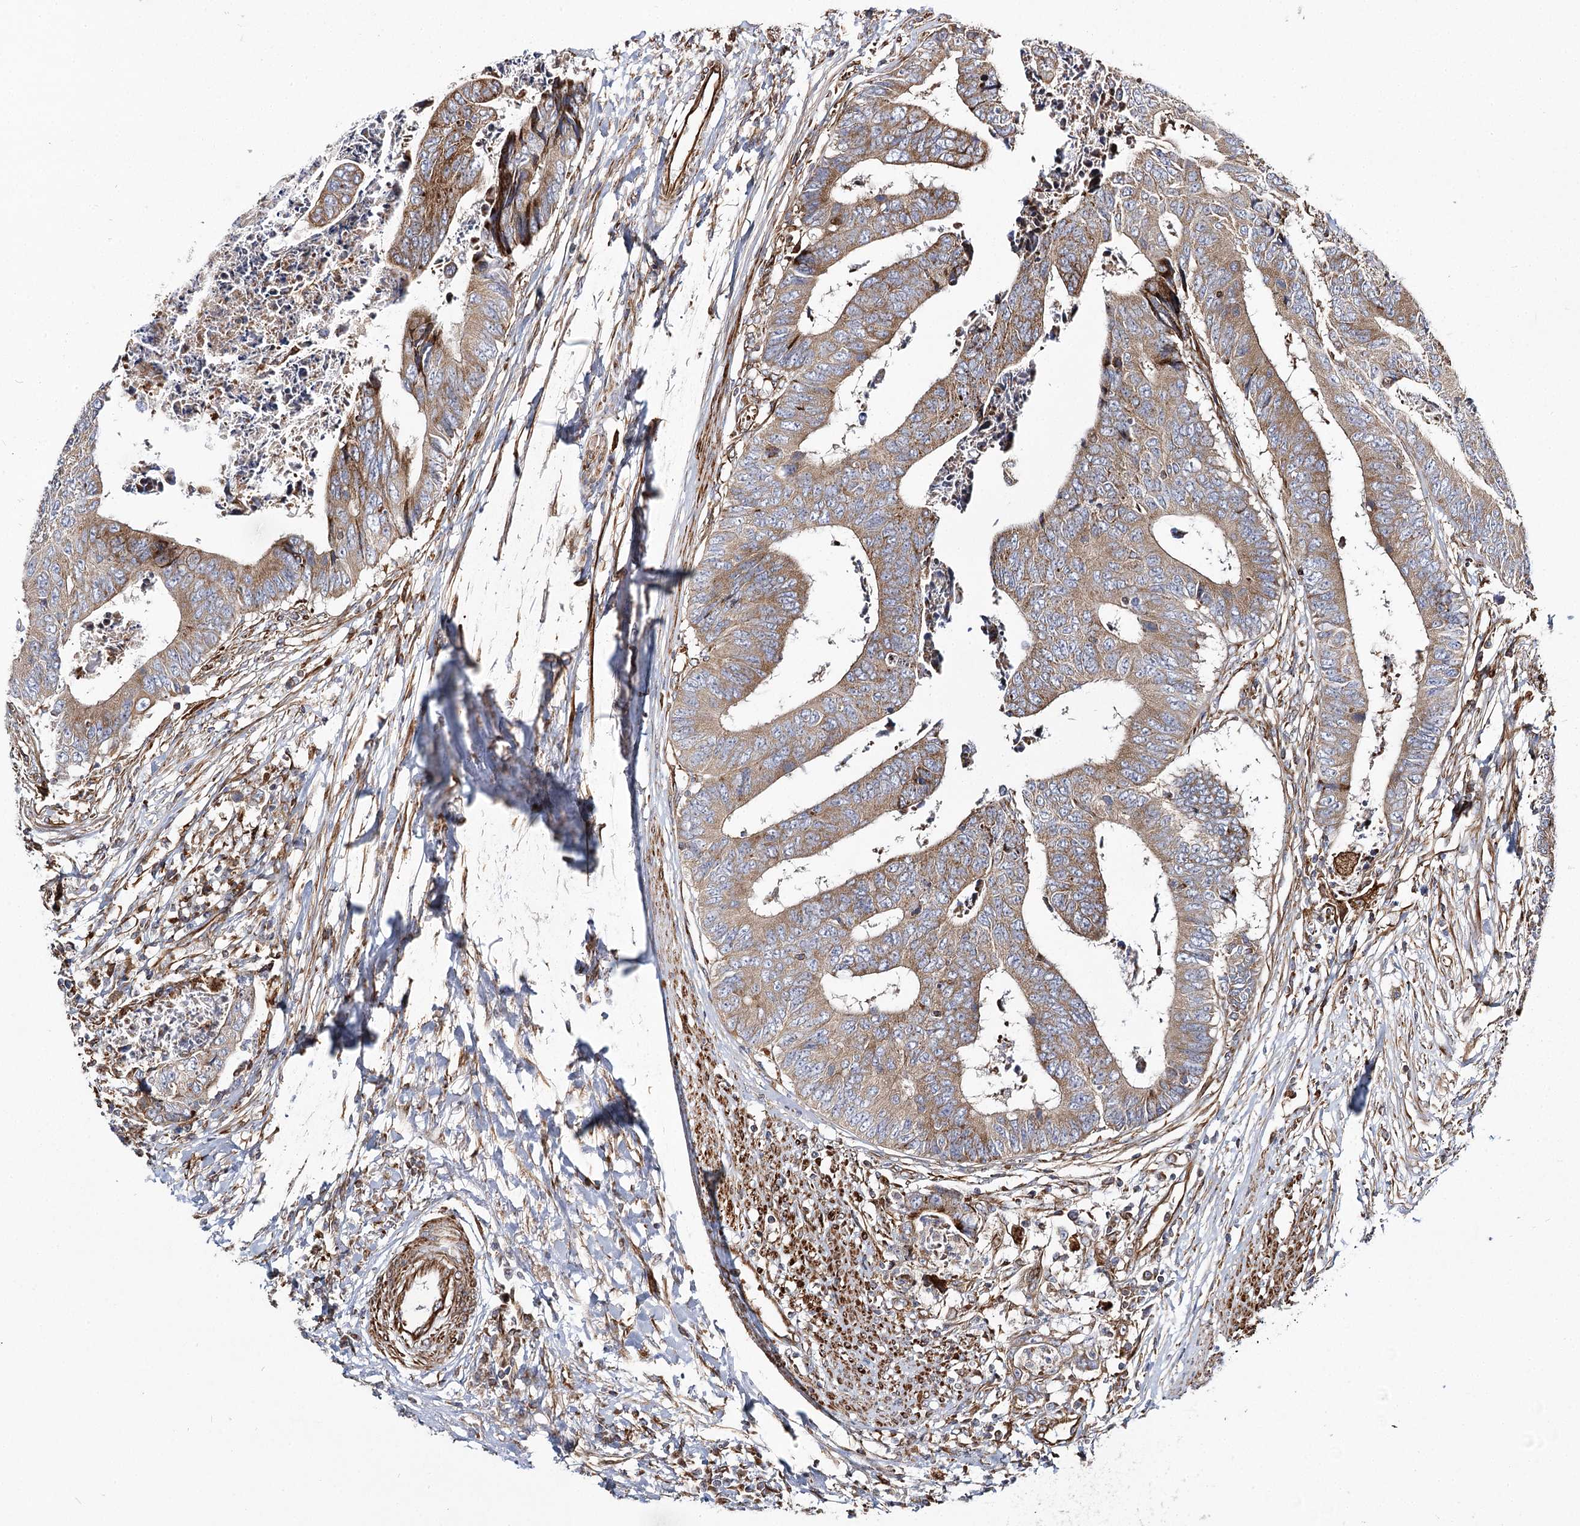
{"staining": {"intensity": "moderate", "quantity": ">75%", "location": "cytoplasmic/membranous"}, "tissue": "colorectal cancer", "cell_type": "Tumor cells", "image_type": "cancer", "snomed": [{"axis": "morphology", "description": "Adenocarcinoma, NOS"}, {"axis": "topography", "description": "Rectum"}], "caption": "Immunohistochemical staining of human colorectal cancer shows moderate cytoplasmic/membranous protein expression in approximately >75% of tumor cells.", "gene": "THUMPD3", "patient": {"sex": "male", "age": 84}}